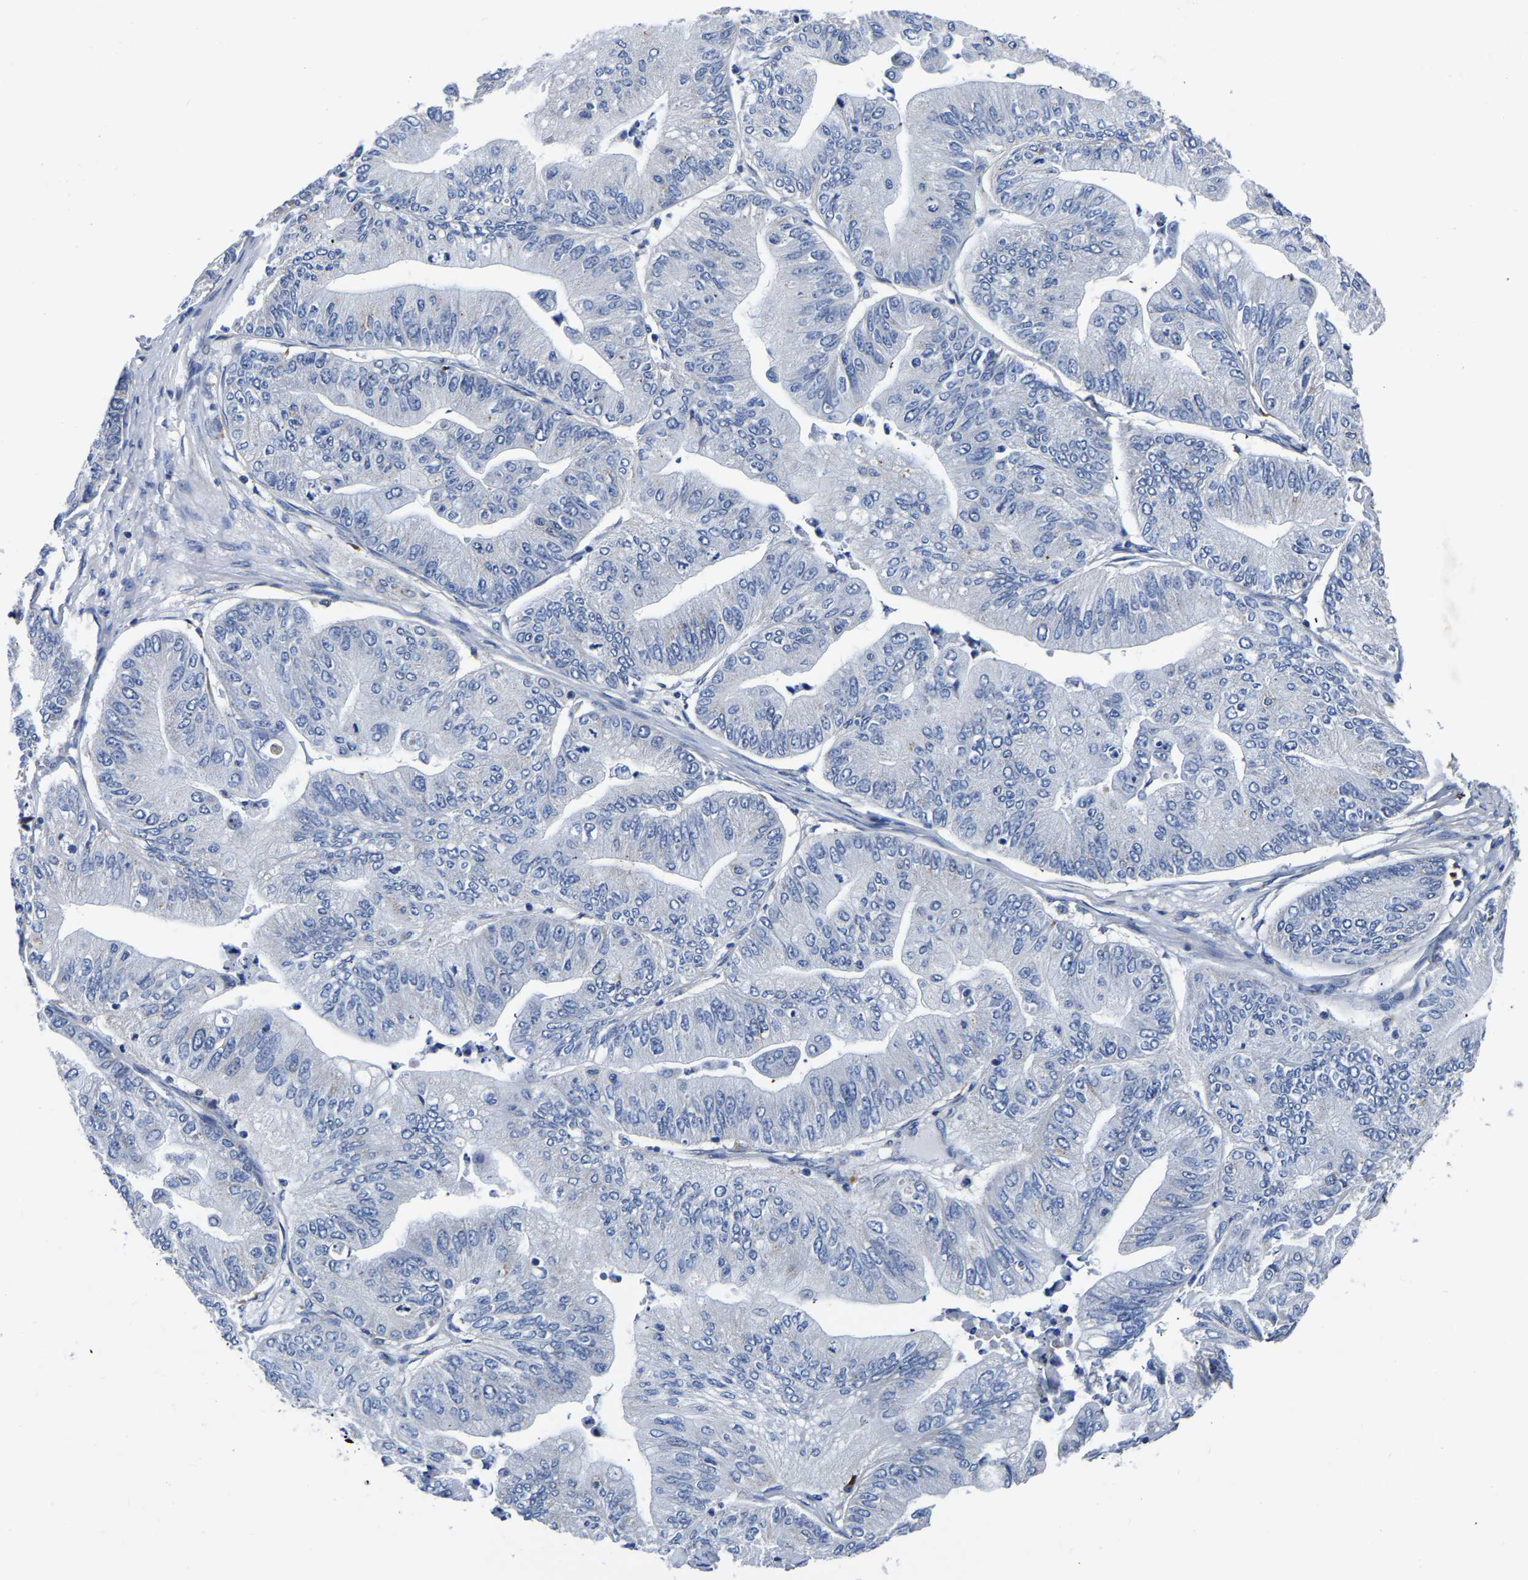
{"staining": {"intensity": "negative", "quantity": "none", "location": "none"}, "tissue": "ovarian cancer", "cell_type": "Tumor cells", "image_type": "cancer", "snomed": [{"axis": "morphology", "description": "Cystadenocarcinoma, mucinous, NOS"}, {"axis": "topography", "description": "Ovary"}], "caption": "The histopathology image displays no significant positivity in tumor cells of ovarian cancer (mucinous cystadenocarcinoma).", "gene": "PDLIM7", "patient": {"sex": "female", "age": 61}}